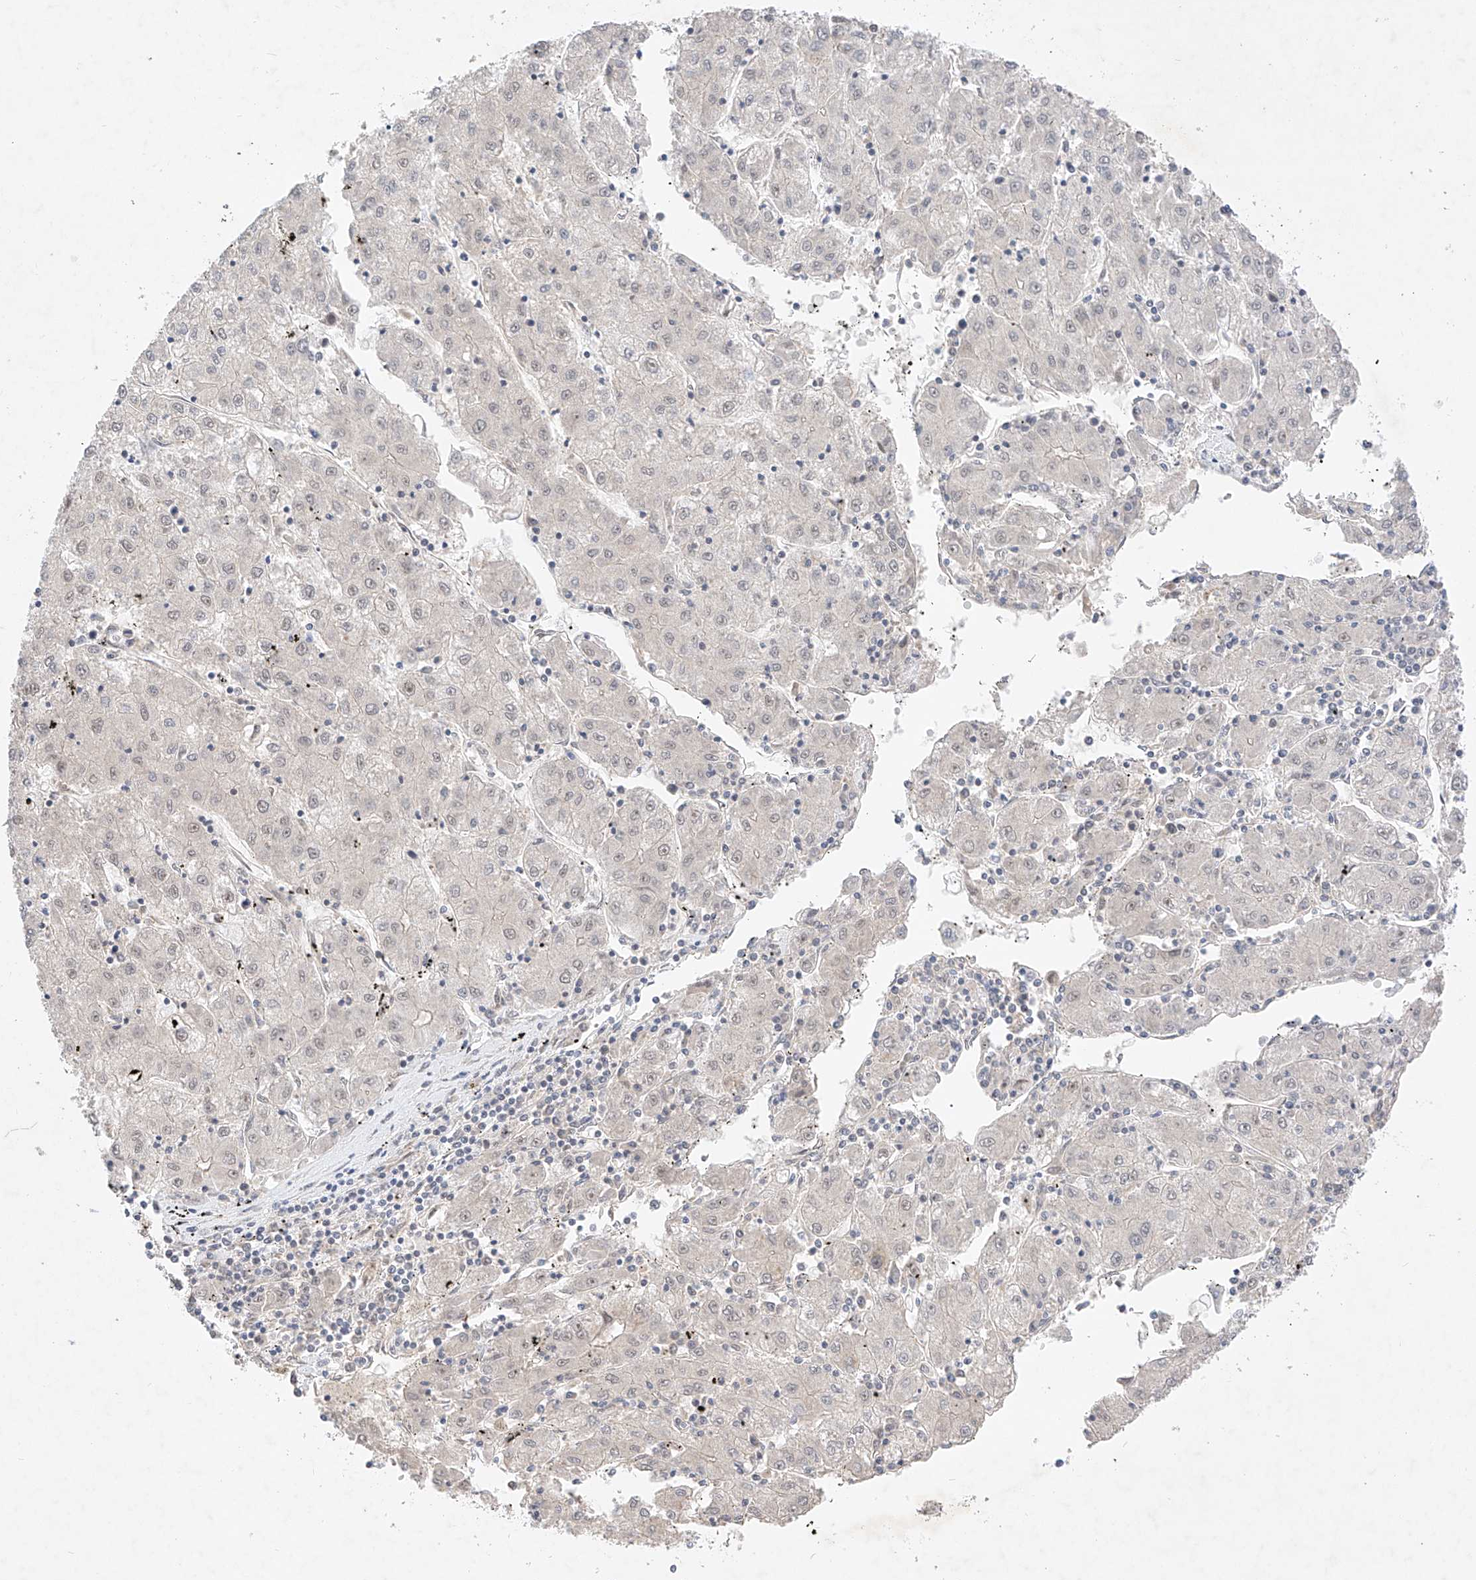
{"staining": {"intensity": "negative", "quantity": "none", "location": "none"}, "tissue": "liver cancer", "cell_type": "Tumor cells", "image_type": "cancer", "snomed": [{"axis": "morphology", "description": "Carcinoma, Hepatocellular, NOS"}, {"axis": "topography", "description": "Liver"}], "caption": "High magnification brightfield microscopy of liver cancer (hepatocellular carcinoma) stained with DAB (brown) and counterstained with hematoxylin (blue): tumor cells show no significant expression. The staining is performed using DAB brown chromogen with nuclei counter-stained in using hematoxylin.", "gene": "IL22RA2", "patient": {"sex": "male", "age": 72}}